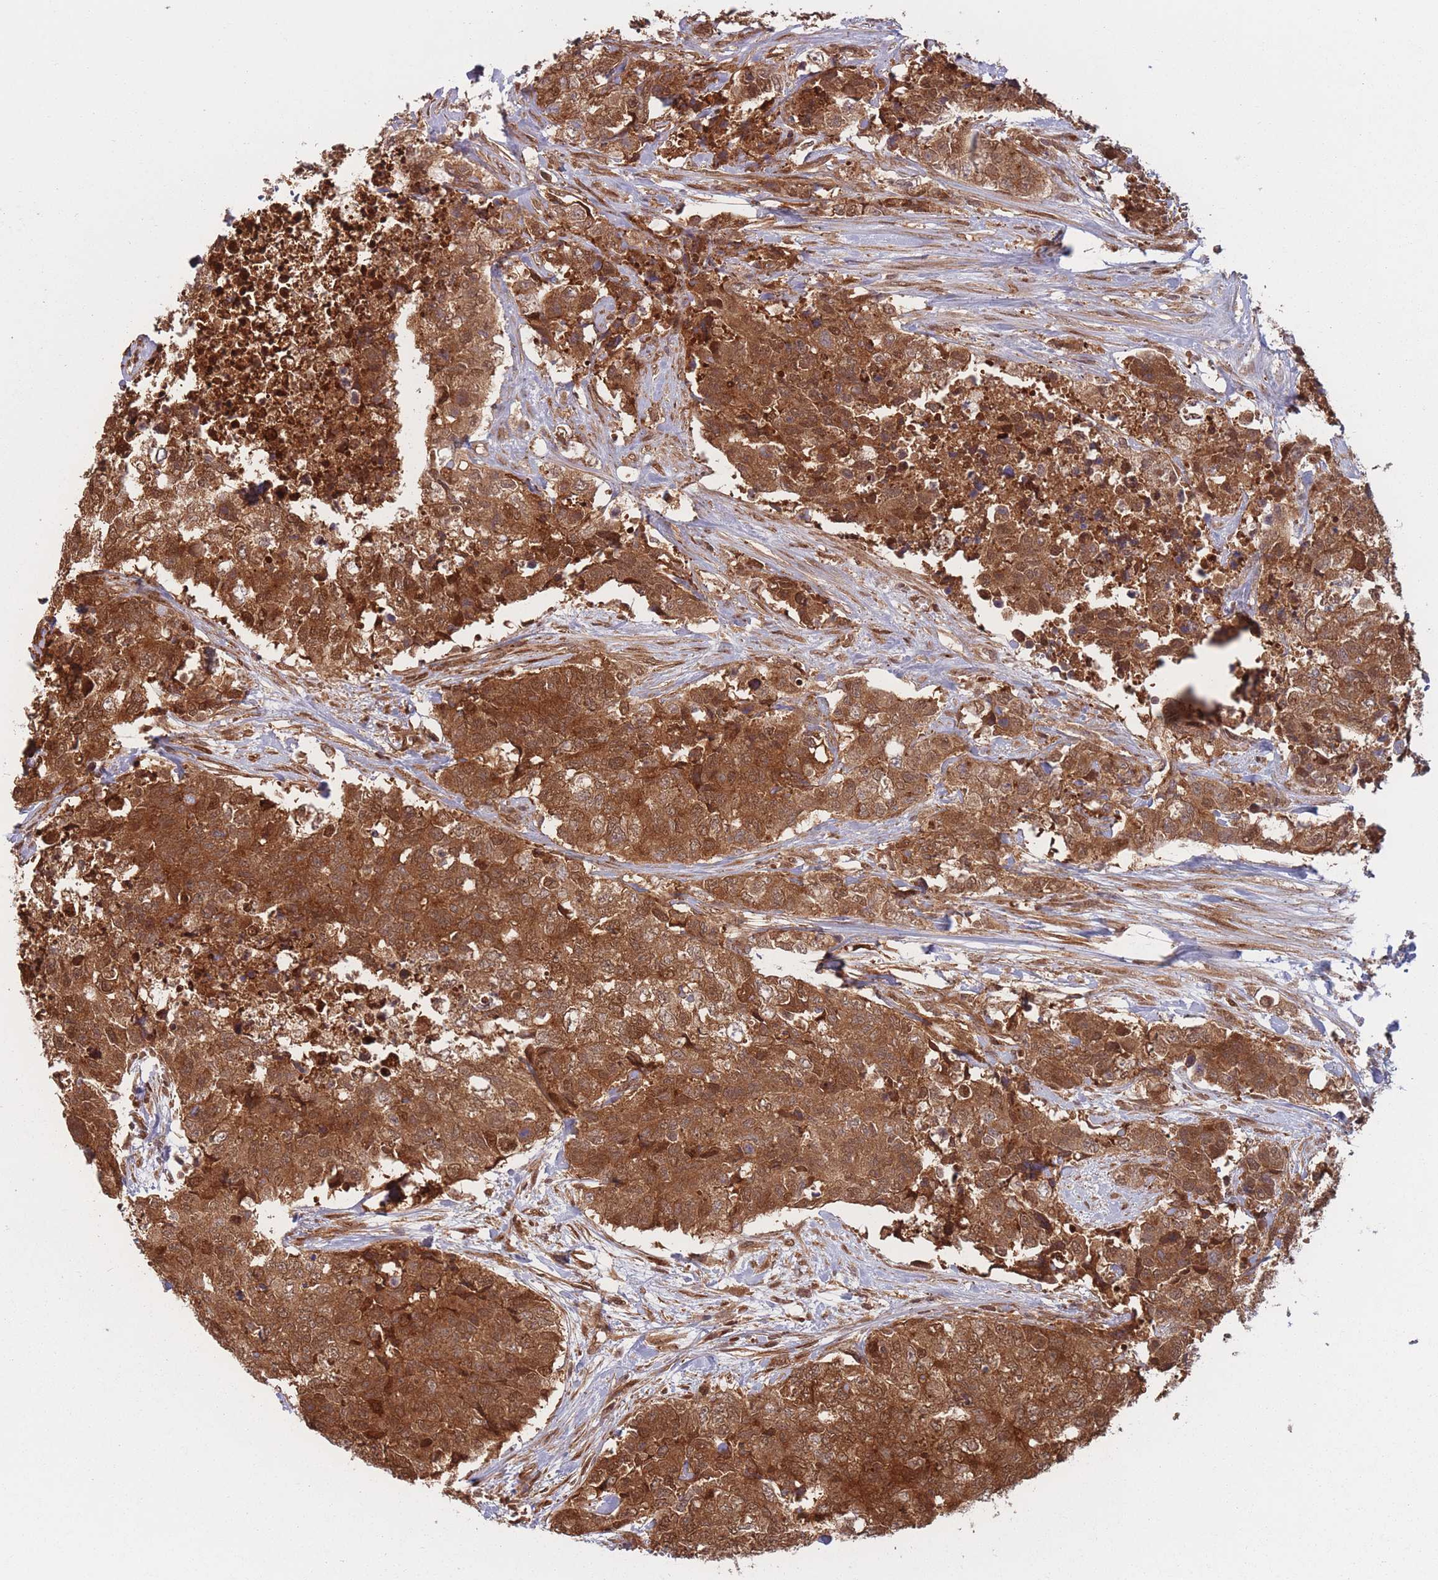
{"staining": {"intensity": "strong", "quantity": ">75%", "location": "cytoplasmic/membranous"}, "tissue": "urothelial cancer", "cell_type": "Tumor cells", "image_type": "cancer", "snomed": [{"axis": "morphology", "description": "Urothelial carcinoma, High grade"}, {"axis": "topography", "description": "Urinary bladder"}], "caption": "Protein expression analysis of urothelial cancer exhibits strong cytoplasmic/membranous positivity in about >75% of tumor cells.", "gene": "PODXL2", "patient": {"sex": "female", "age": 78}}